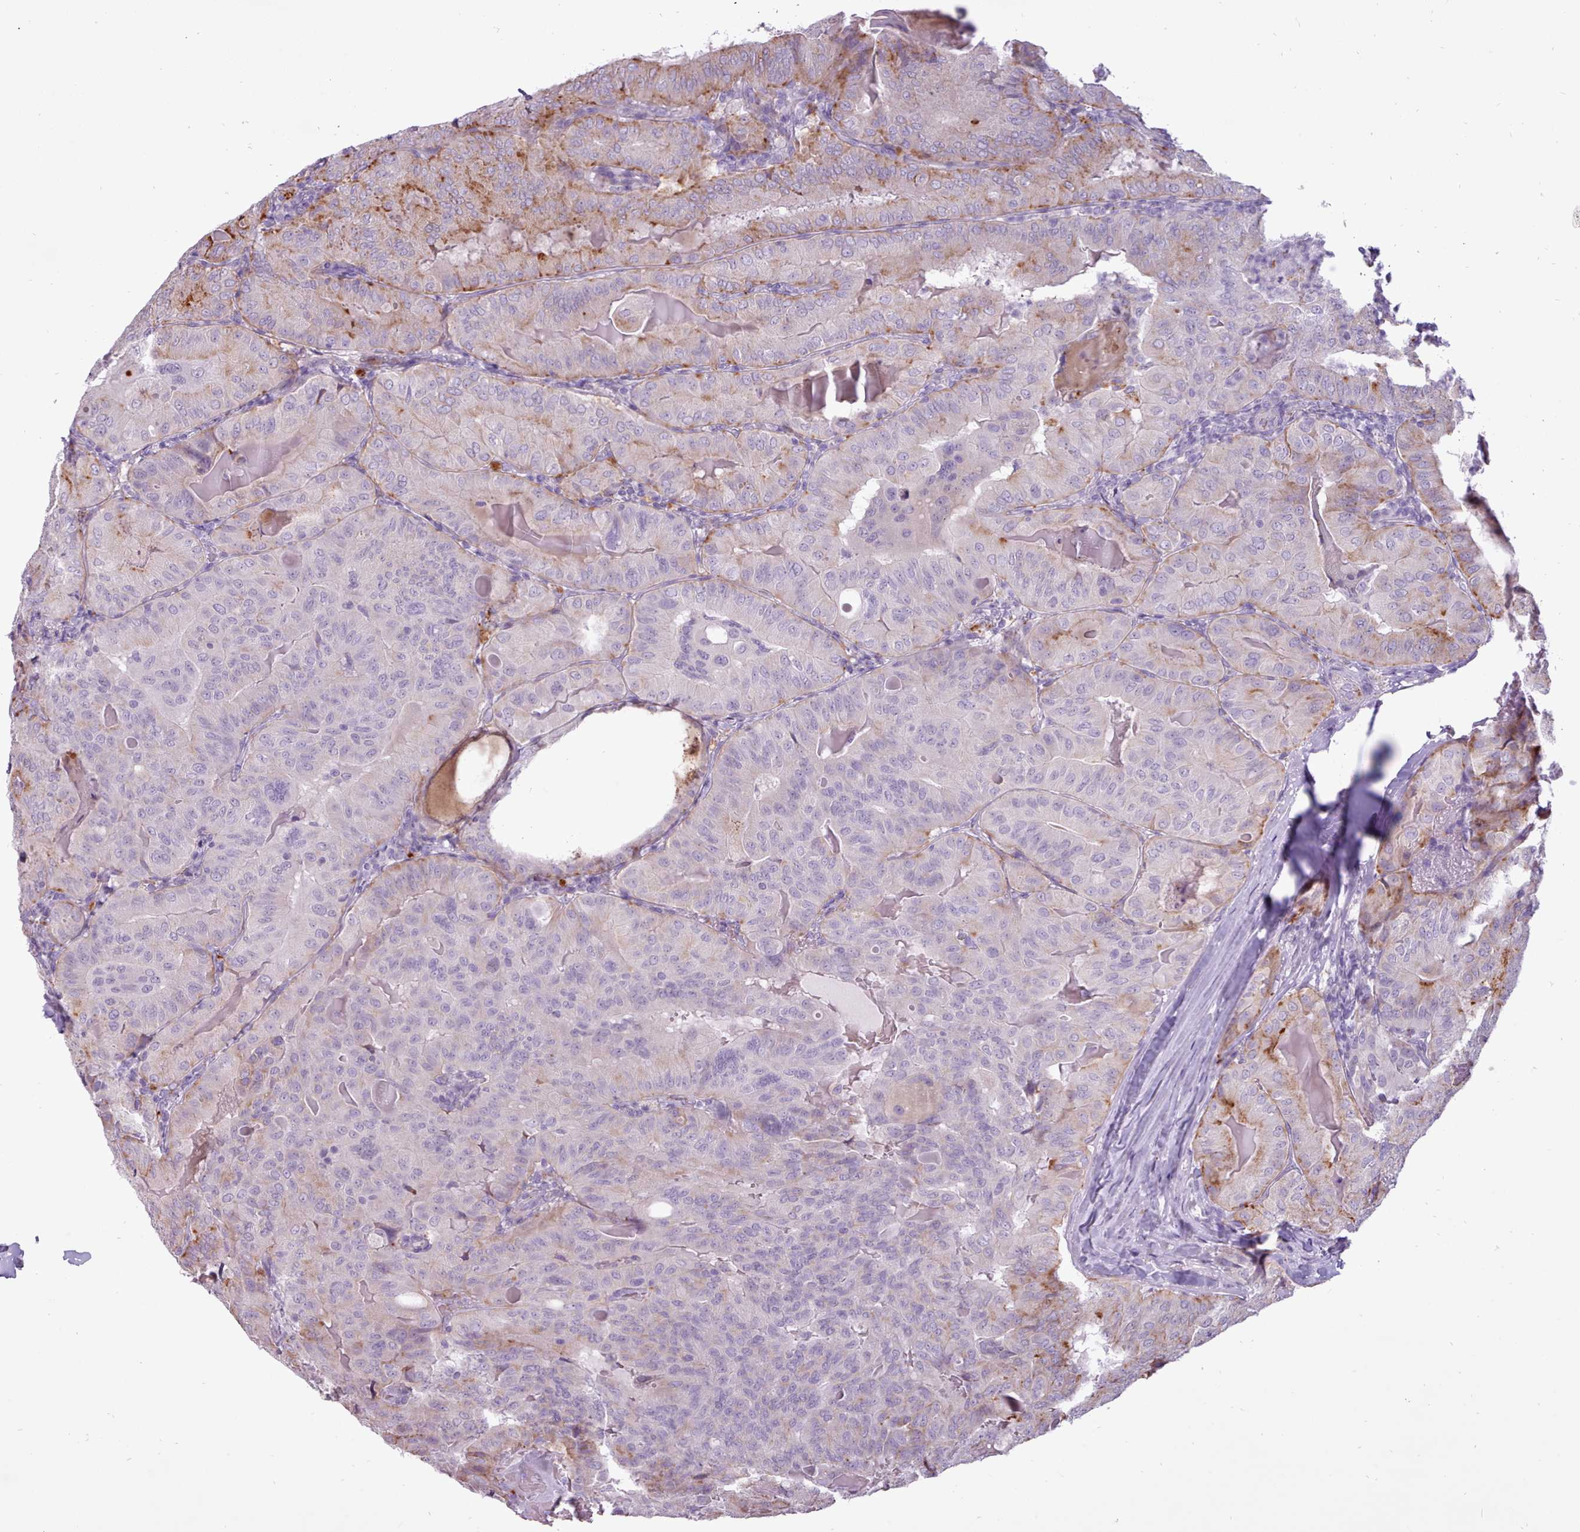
{"staining": {"intensity": "moderate", "quantity": "<25%", "location": "cytoplasmic/membranous"}, "tissue": "thyroid cancer", "cell_type": "Tumor cells", "image_type": "cancer", "snomed": [{"axis": "morphology", "description": "Papillary adenocarcinoma, NOS"}, {"axis": "topography", "description": "Thyroid gland"}], "caption": "Tumor cells demonstrate low levels of moderate cytoplasmic/membranous expression in about <25% of cells in thyroid cancer (papillary adenocarcinoma).", "gene": "ATRAID", "patient": {"sex": "female", "age": 68}}